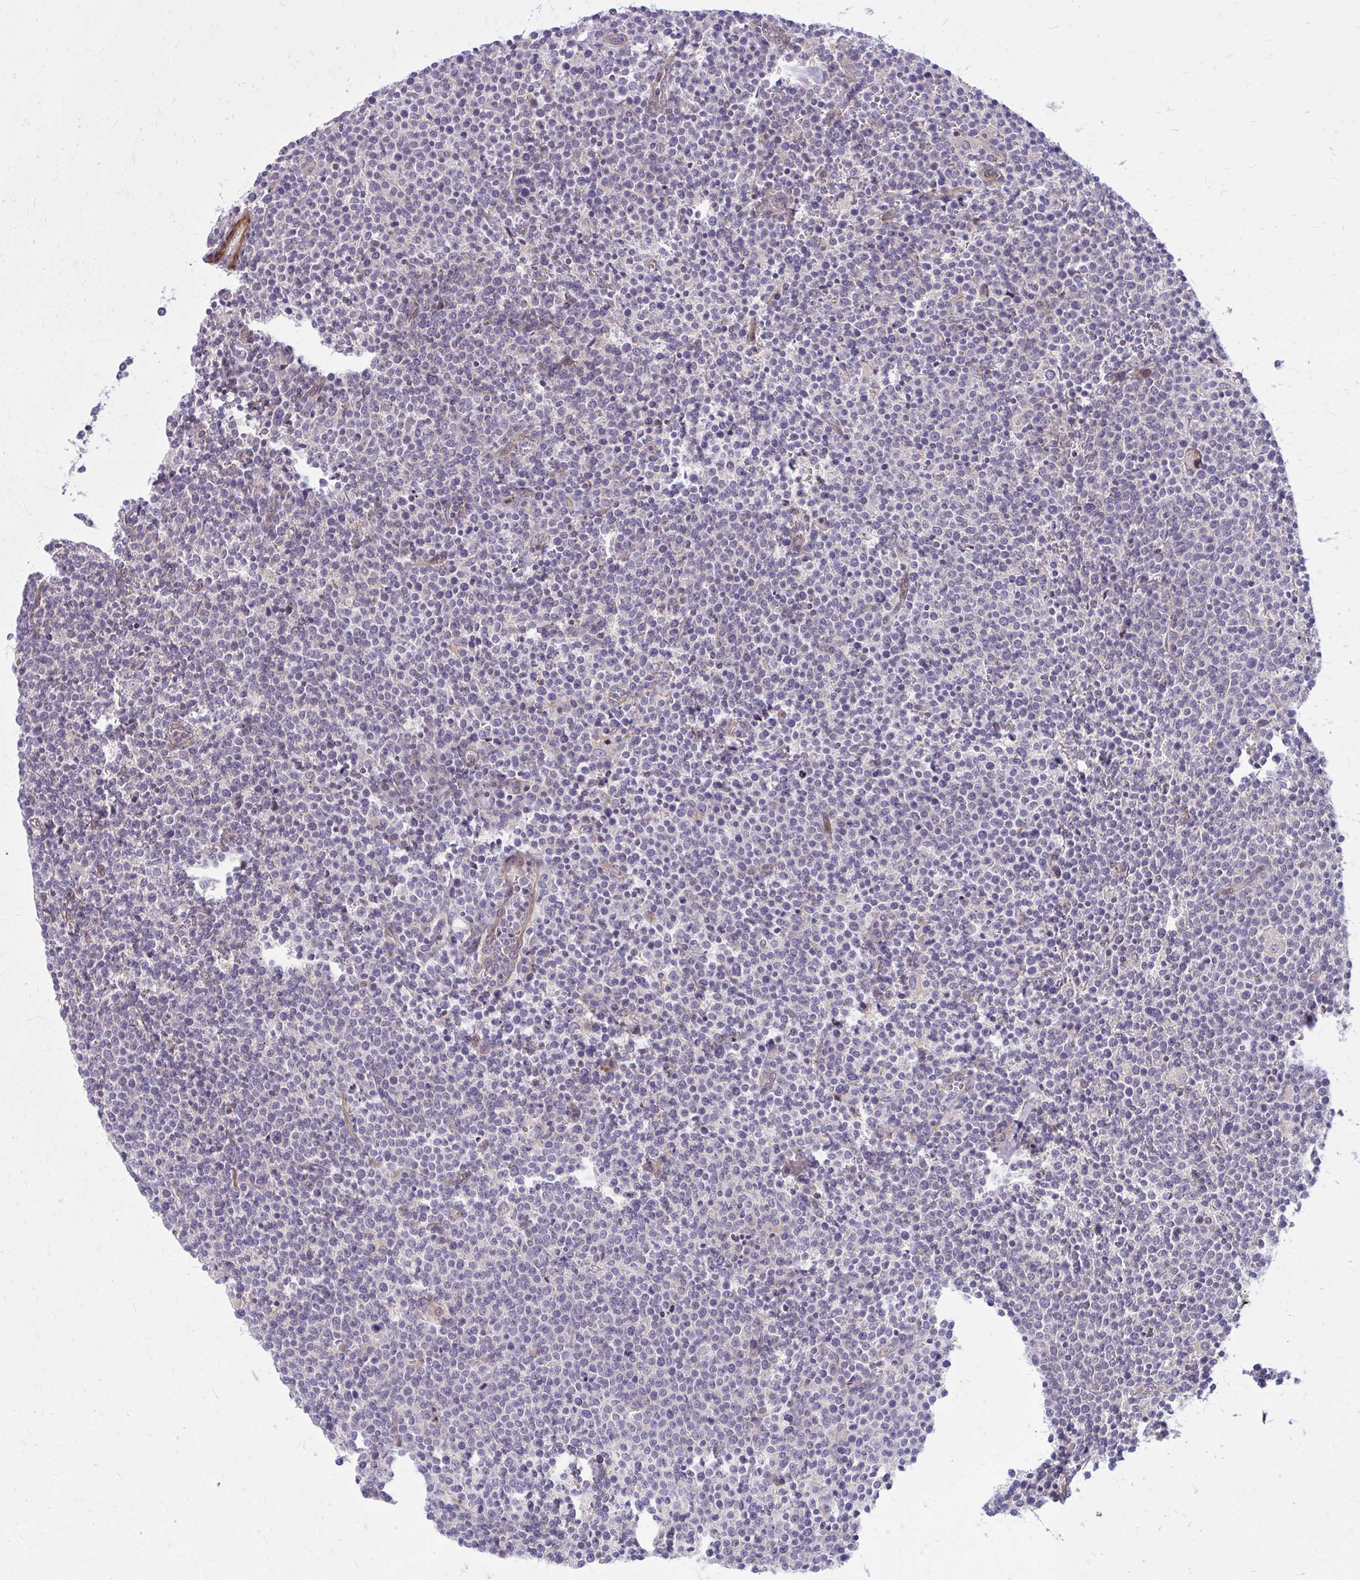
{"staining": {"intensity": "negative", "quantity": "none", "location": "none"}, "tissue": "lymphoma", "cell_type": "Tumor cells", "image_type": "cancer", "snomed": [{"axis": "morphology", "description": "Malignant lymphoma, non-Hodgkin's type, High grade"}, {"axis": "topography", "description": "Lymph node"}], "caption": "Lymphoma stained for a protein using immunohistochemistry (IHC) shows no expression tumor cells.", "gene": "FAP", "patient": {"sex": "male", "age": 61}}